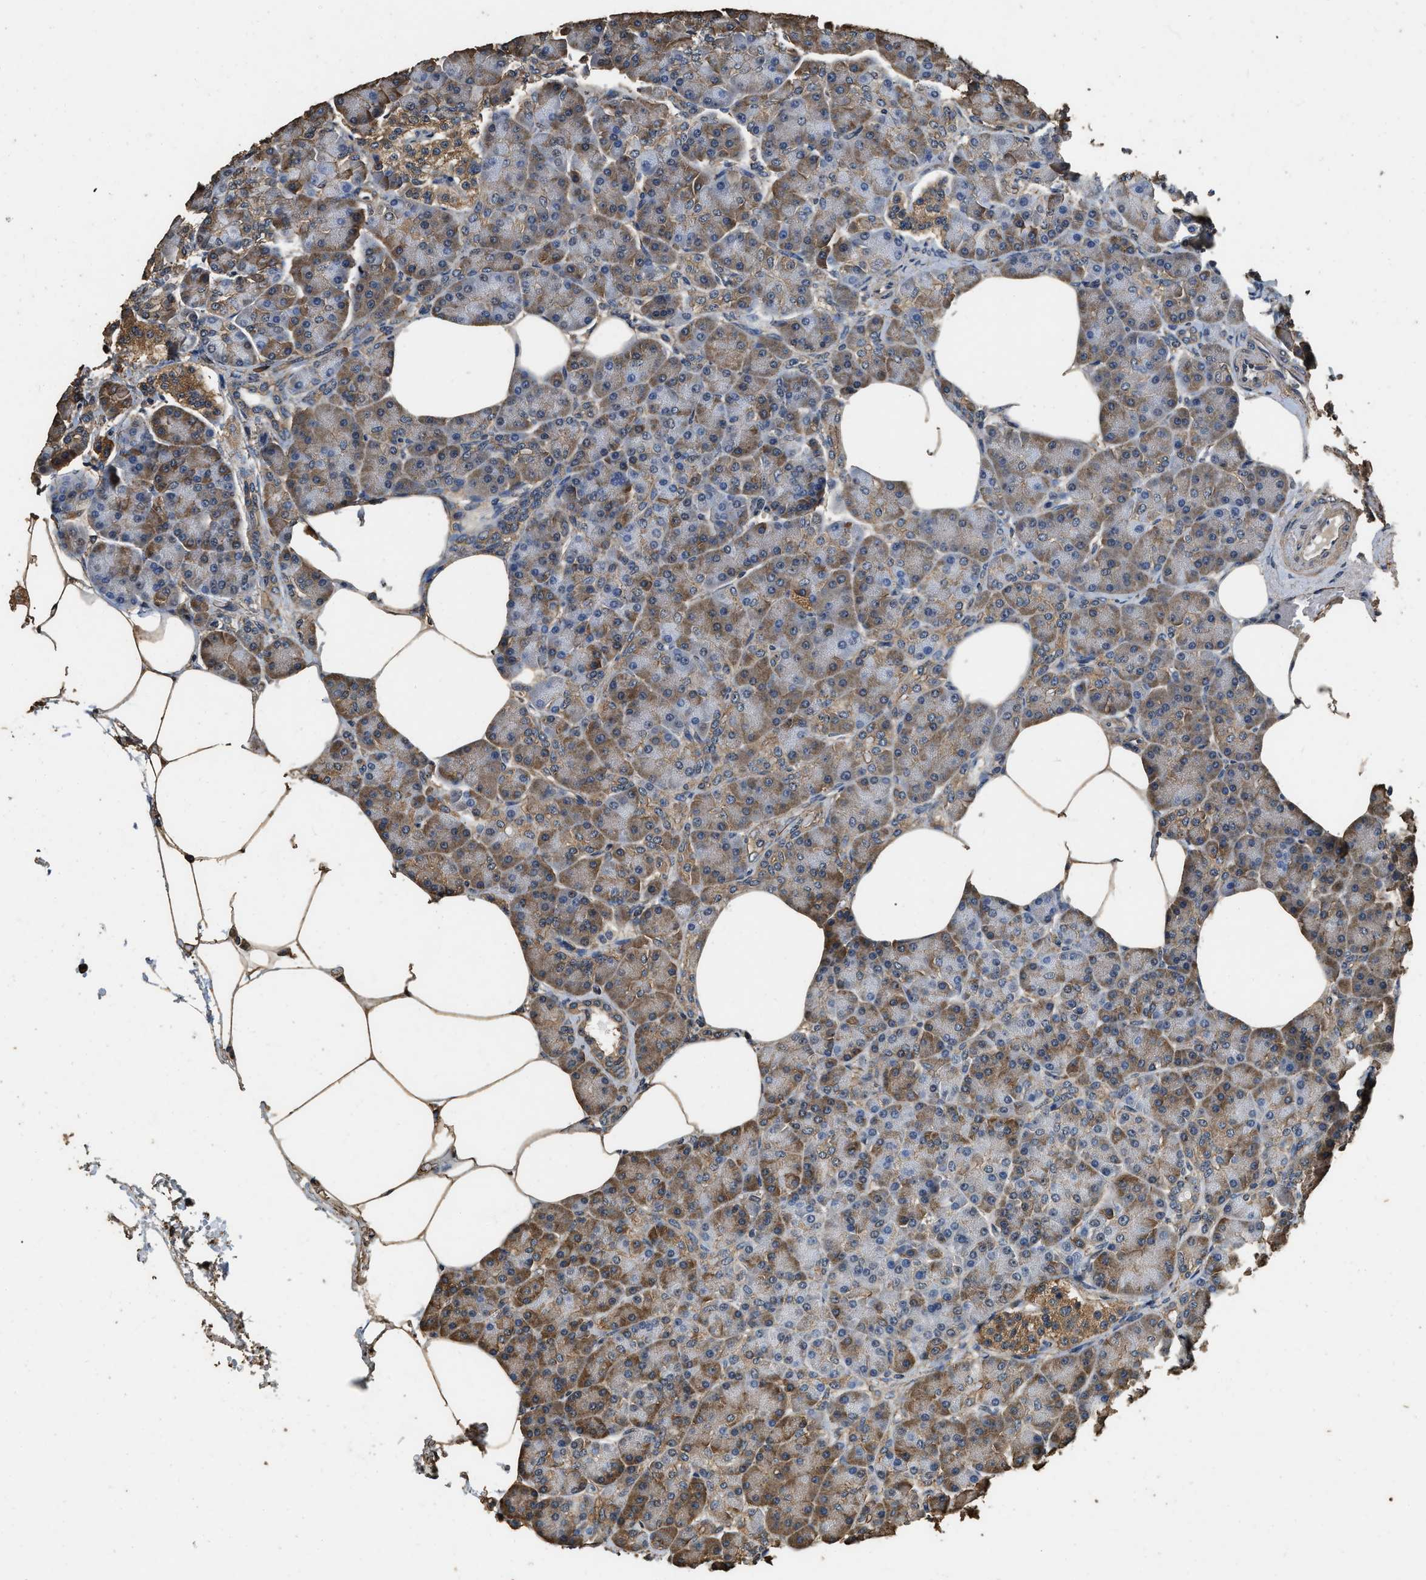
{"staining": {"intensity": "moderate", "quantity": "25%-75%", "location": "cytoplasmic/membranous"}, "tissue": "pancreas", "cell_type": "Exocrine glandular cells", "image_type": "normal", "snomed": [{"axis": "morphology", "description": "Normal tissue, NOS"}, {"axis": "topography", "description": "Pancreas"}], "caption": "Immunohistochemical staining of normal pancreas shows 25%-75% levels of moderate cytoplasmic/membranous protein expression in approximately 25%-75% of exocrine glandular cells.", "gene": "MIB1", "patient": {"sex": "female", "age": 70}}